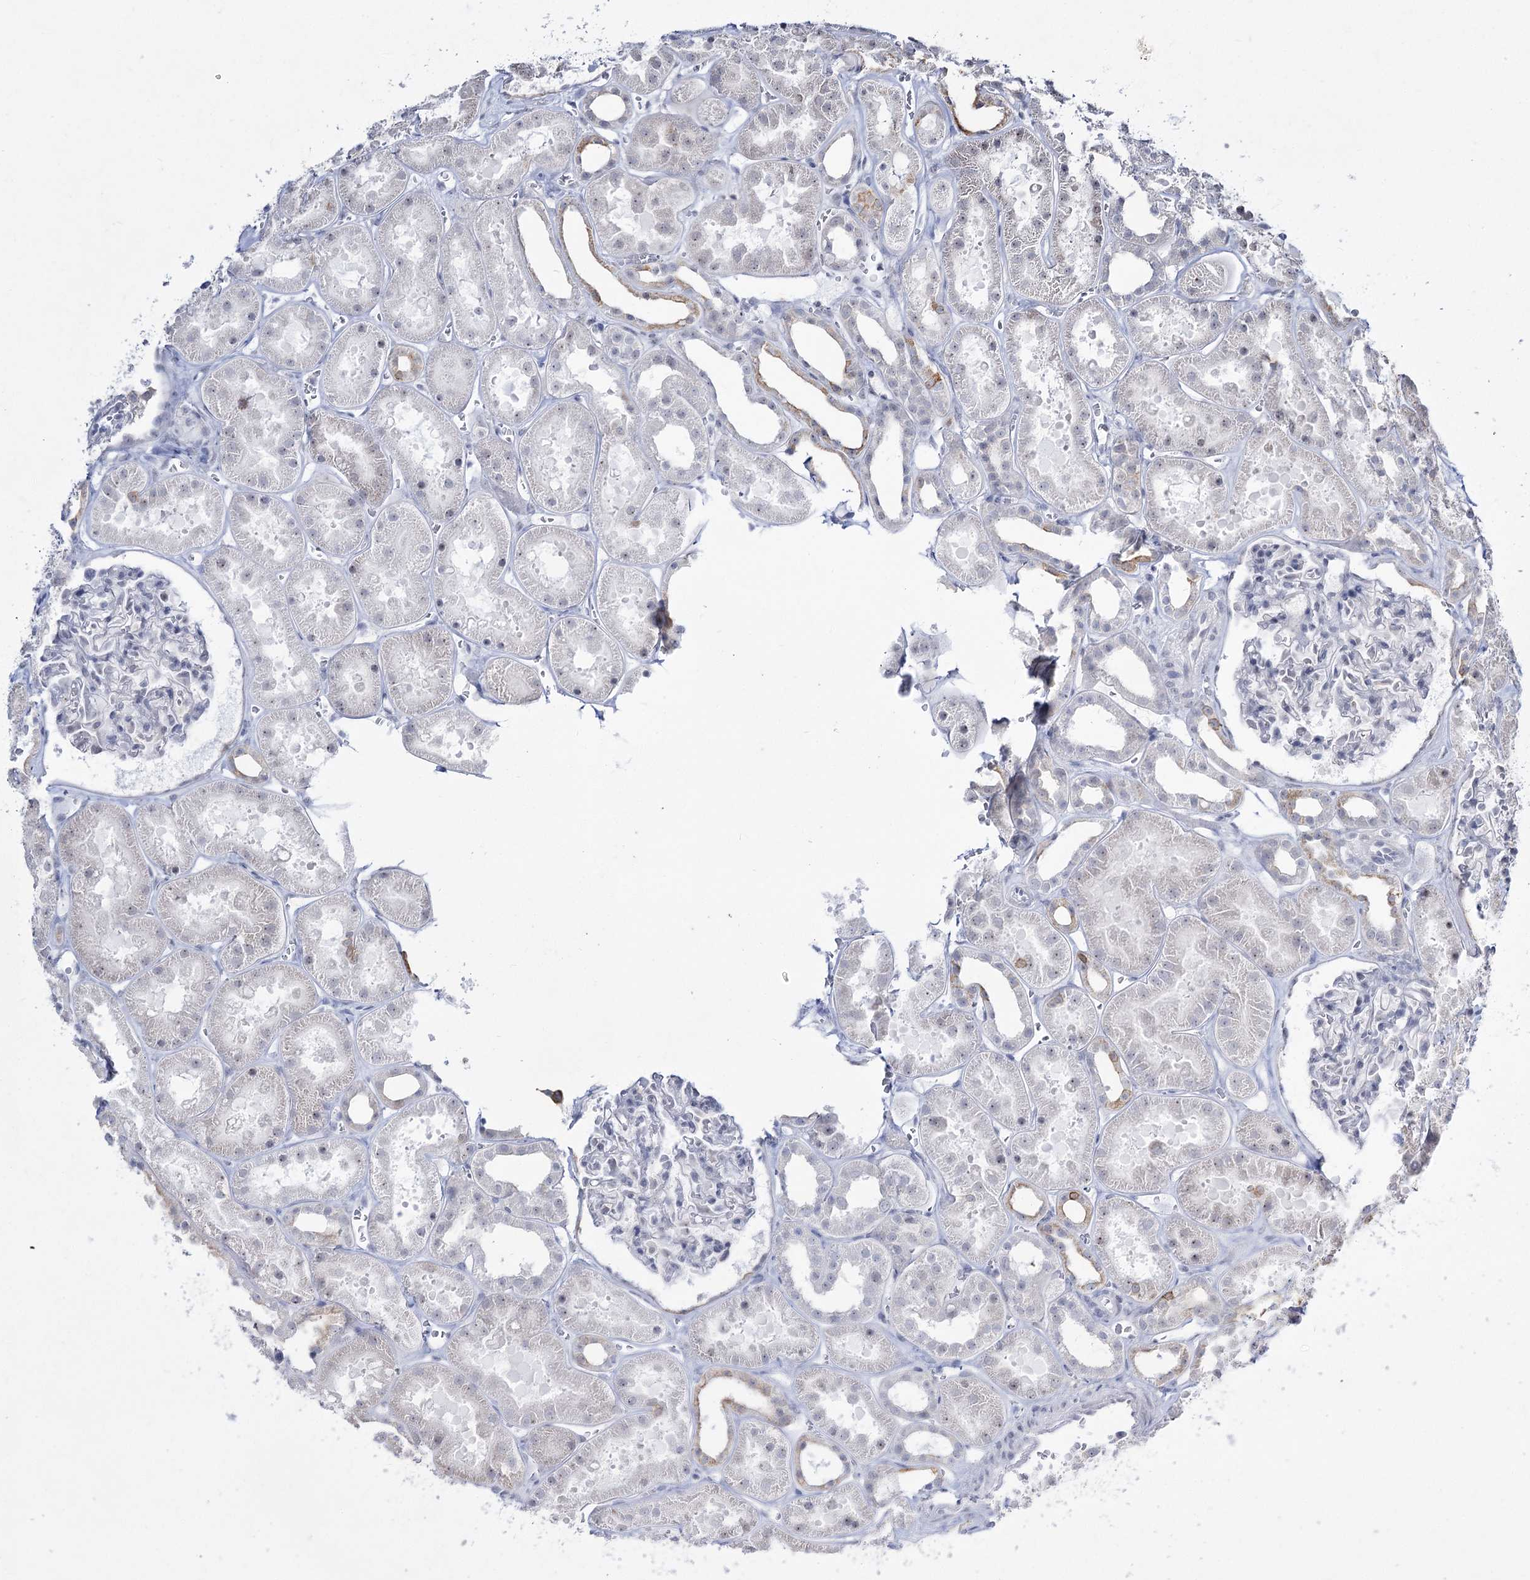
{"staining": {"intensity": "negative", "quantity": "none", "location": "none"}, "tissue": "kidney", "cell_type": "Cells in glomeruli", "image_type": "normal", "snomed": [{"axis": "morphology", "description": "Normal tissue, NOS"}, {"axis": "topography", "description": "Kidney"}], "caption": "Protein analysis of unremarkable kidney reveals no significant expression in cells in glomeruli. (DAB (3,3'-diaminobenzidine) IHC with hematoxylin counter stain).", "gene": "DDX50", "patient": {"sex": "female", "age": 41}}